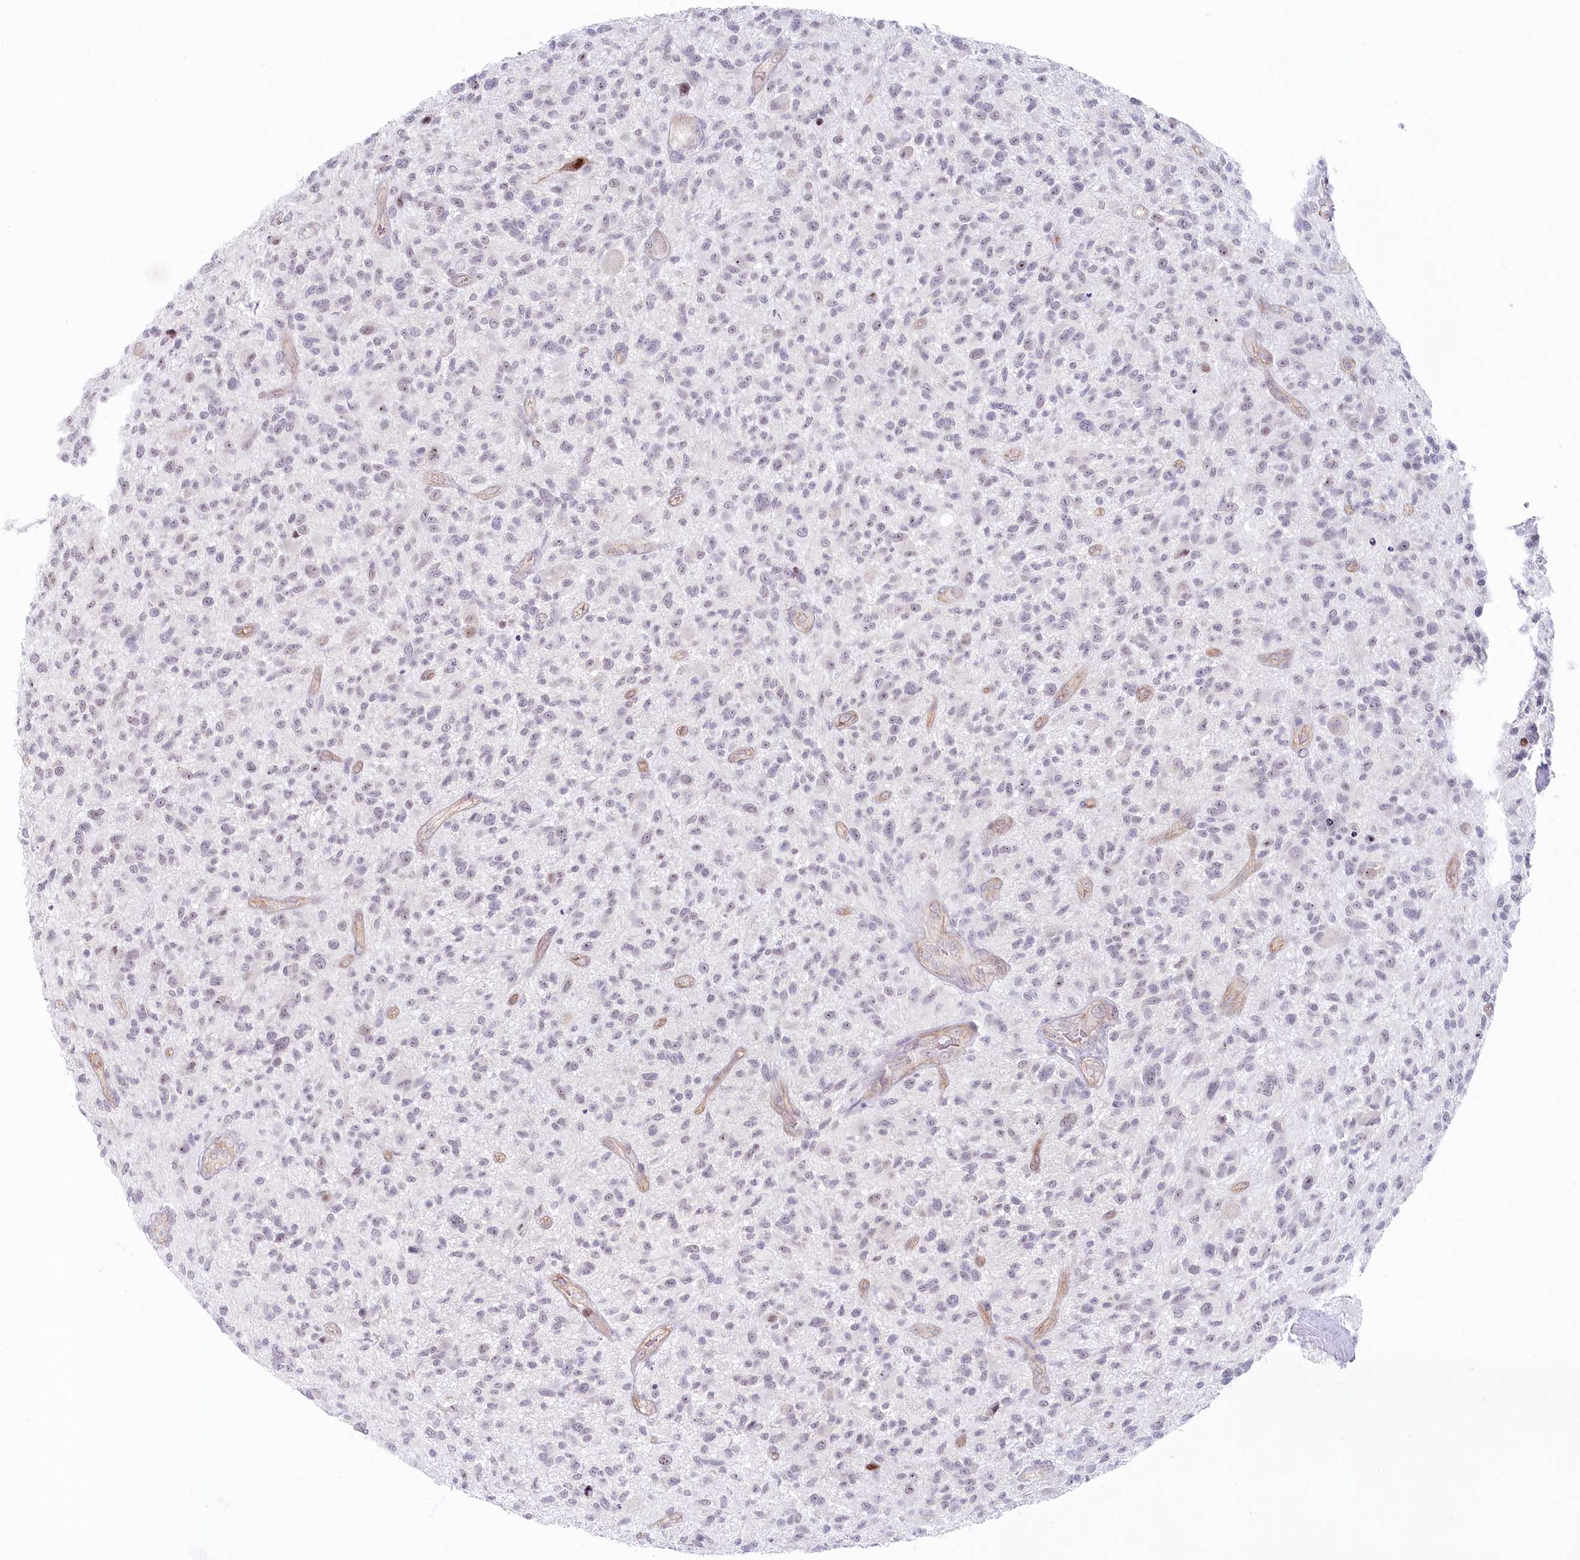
{"staining": {"intensity": "weak", "quantity": "25%-75%", "location": "nuclear"}, "tissue": "glioma", "cell_type": "Tumor cells", "image_type": "cancer", "snomed": [{"axis": "morphology", "description": "Glioma, malignant, High grade"}, {"axis": "topography", "description": "Brain"}], "caption": "The immunohistochemical stain labels weak nuclear staining in tumor cells of glioma tissue. (IHC, brightfield microscopy, high magnification).", "gene": "ABHD8", "patient": {"sex": "male", "age": 47}}